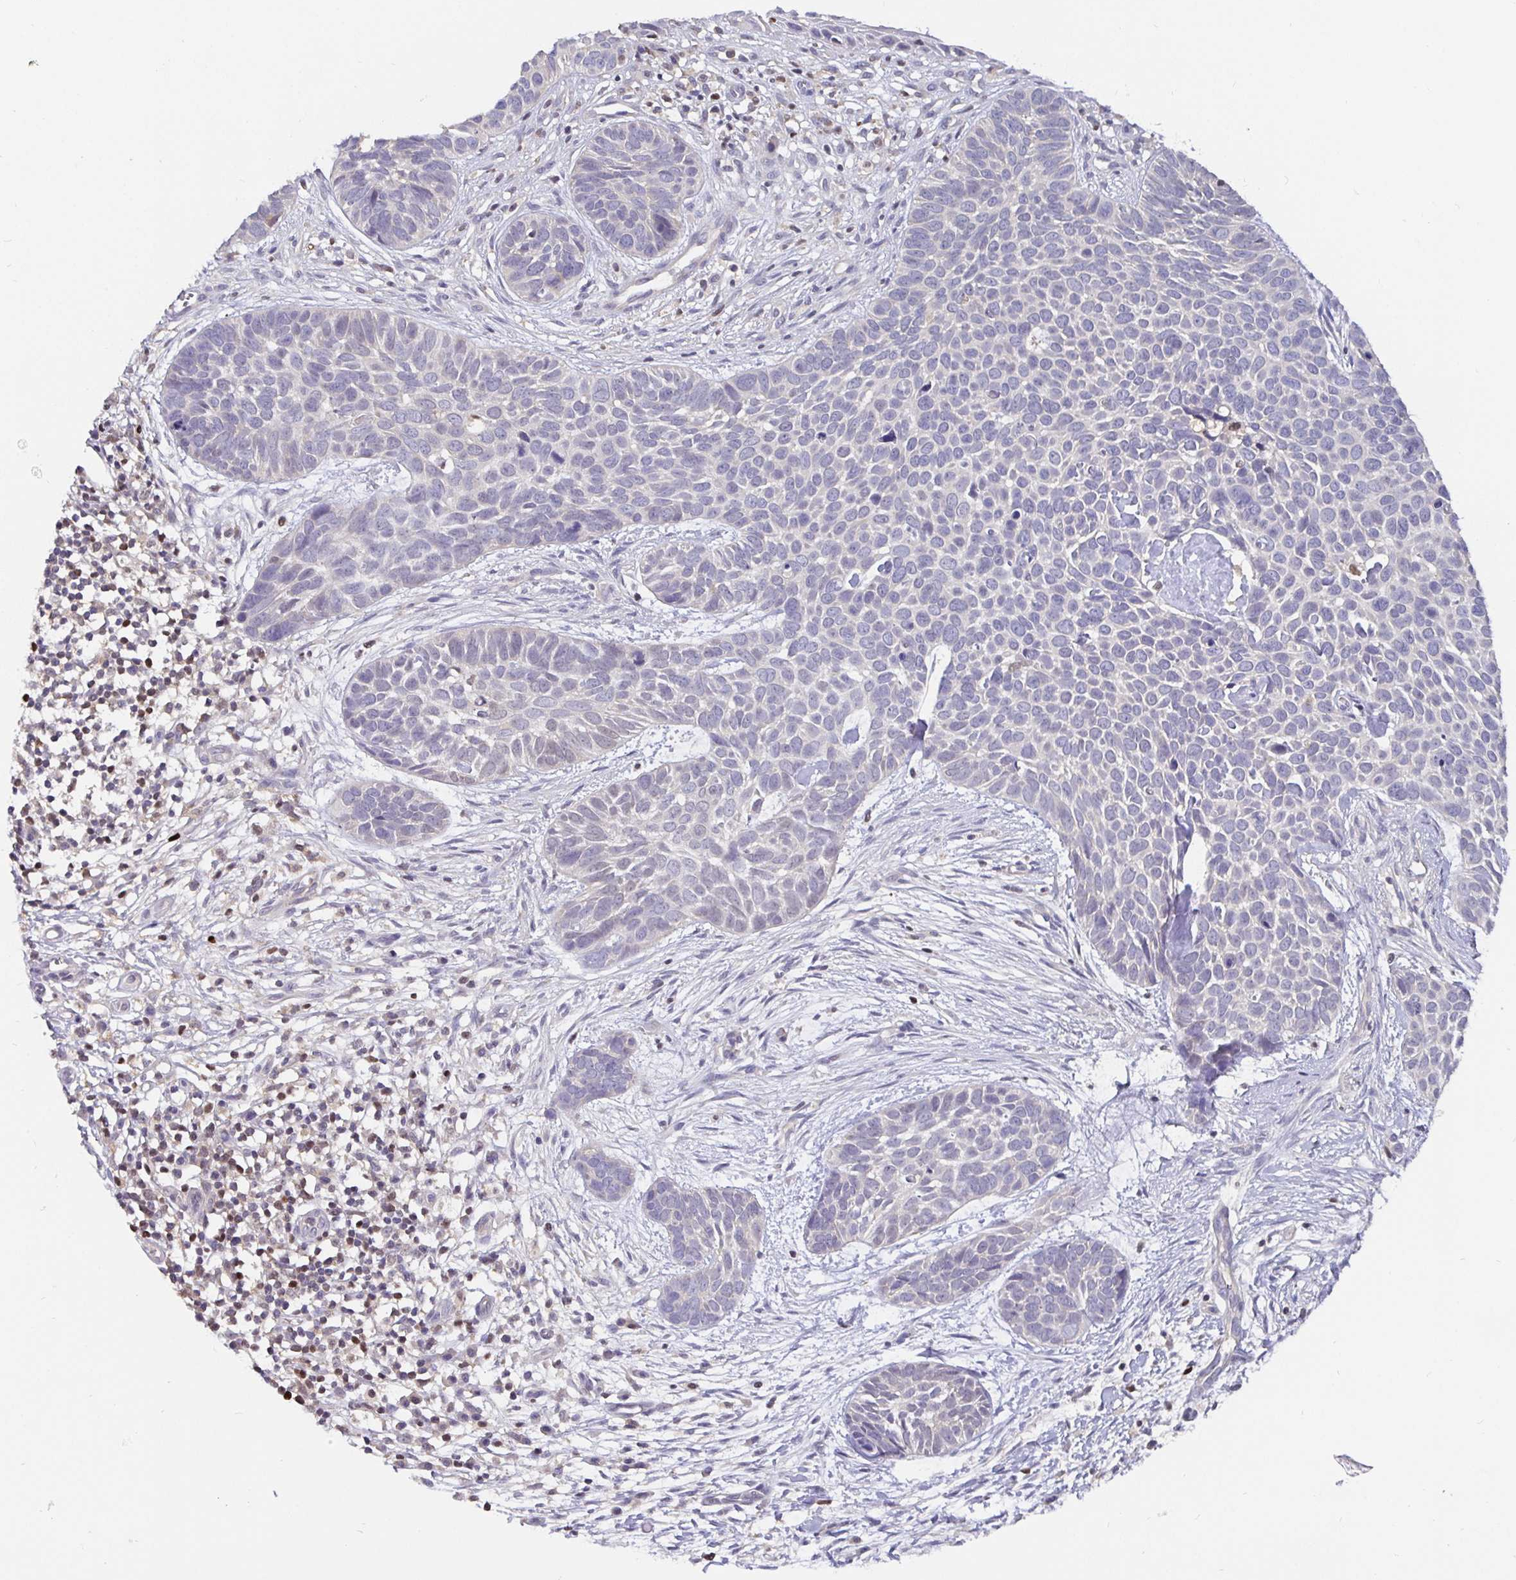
{"staining": {"intensity": "negative", "quantity": "none", "location": "none"}, "tissue": "skin cancer", "cell_type": "Tumor cells", "image_type": "cancer", "snomed": [{"axis": "morphology", "description": "Basal cell carcinoma"}, {"axis": "topography", "description": "Skin"}], "caption": "Immunohistochemistry (IHC) of human skin cancer exhibits no expression in tumor cells.", "gene": "SATB1", "patient": {"sex": "male", "age": 69}}